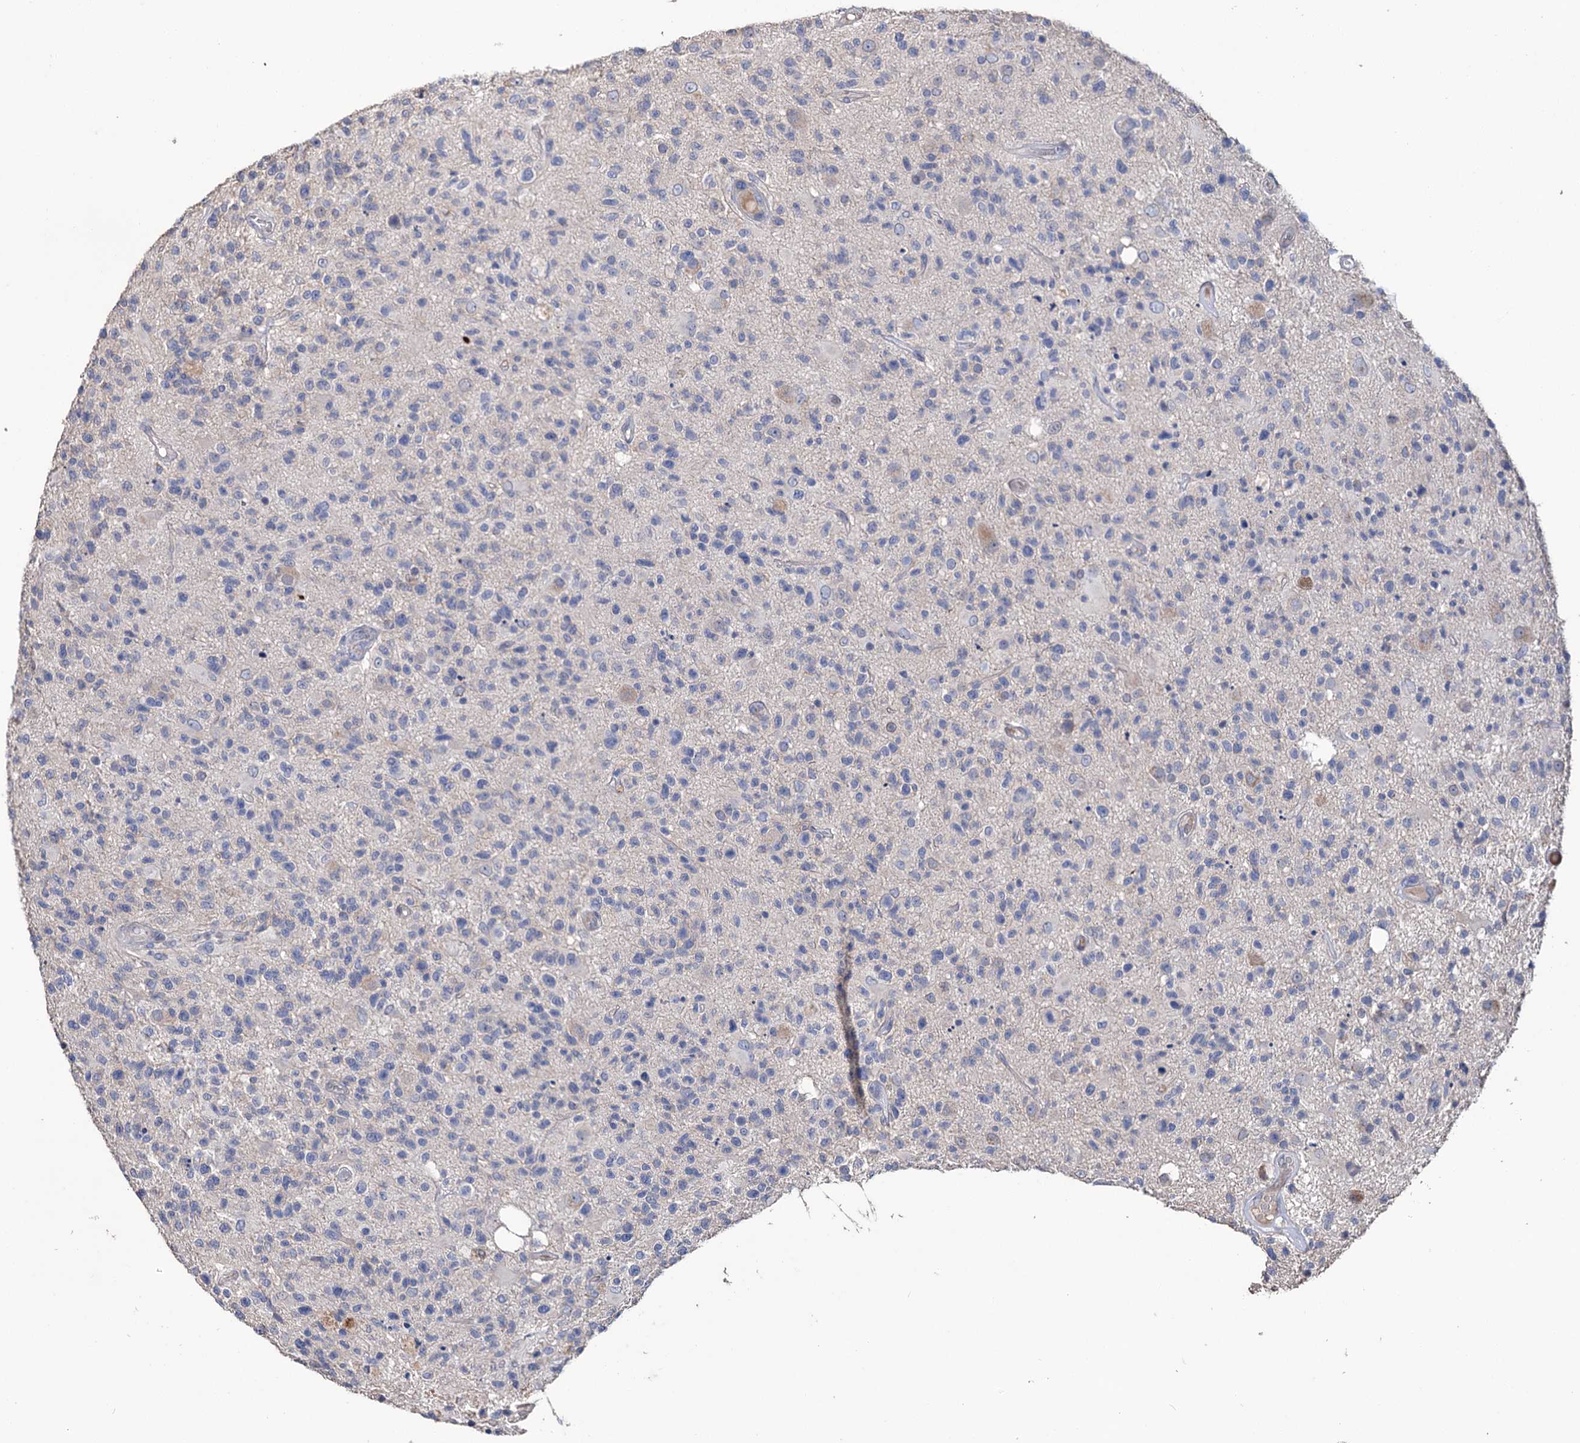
{"staining": {"intensity": "negative", "quantity": "none", "location": "none"}, "tissue": "glioma", "cell_type": "Tumor cells", "image_type": "cancer", "snomed": [{"axis": "morphology", "description": "Glioma, malignant, High grade"}, {"axis": "morphology", "description": "Glioblastoma, NOS"}, {"axis": "topography", "description": "Brain"}], "caption": "Tumor cells are negative for brown protein staining in malignant high-grade glioma.", "gene": "EPB41L5", "patient": {"sex": "male", "age": 60}}